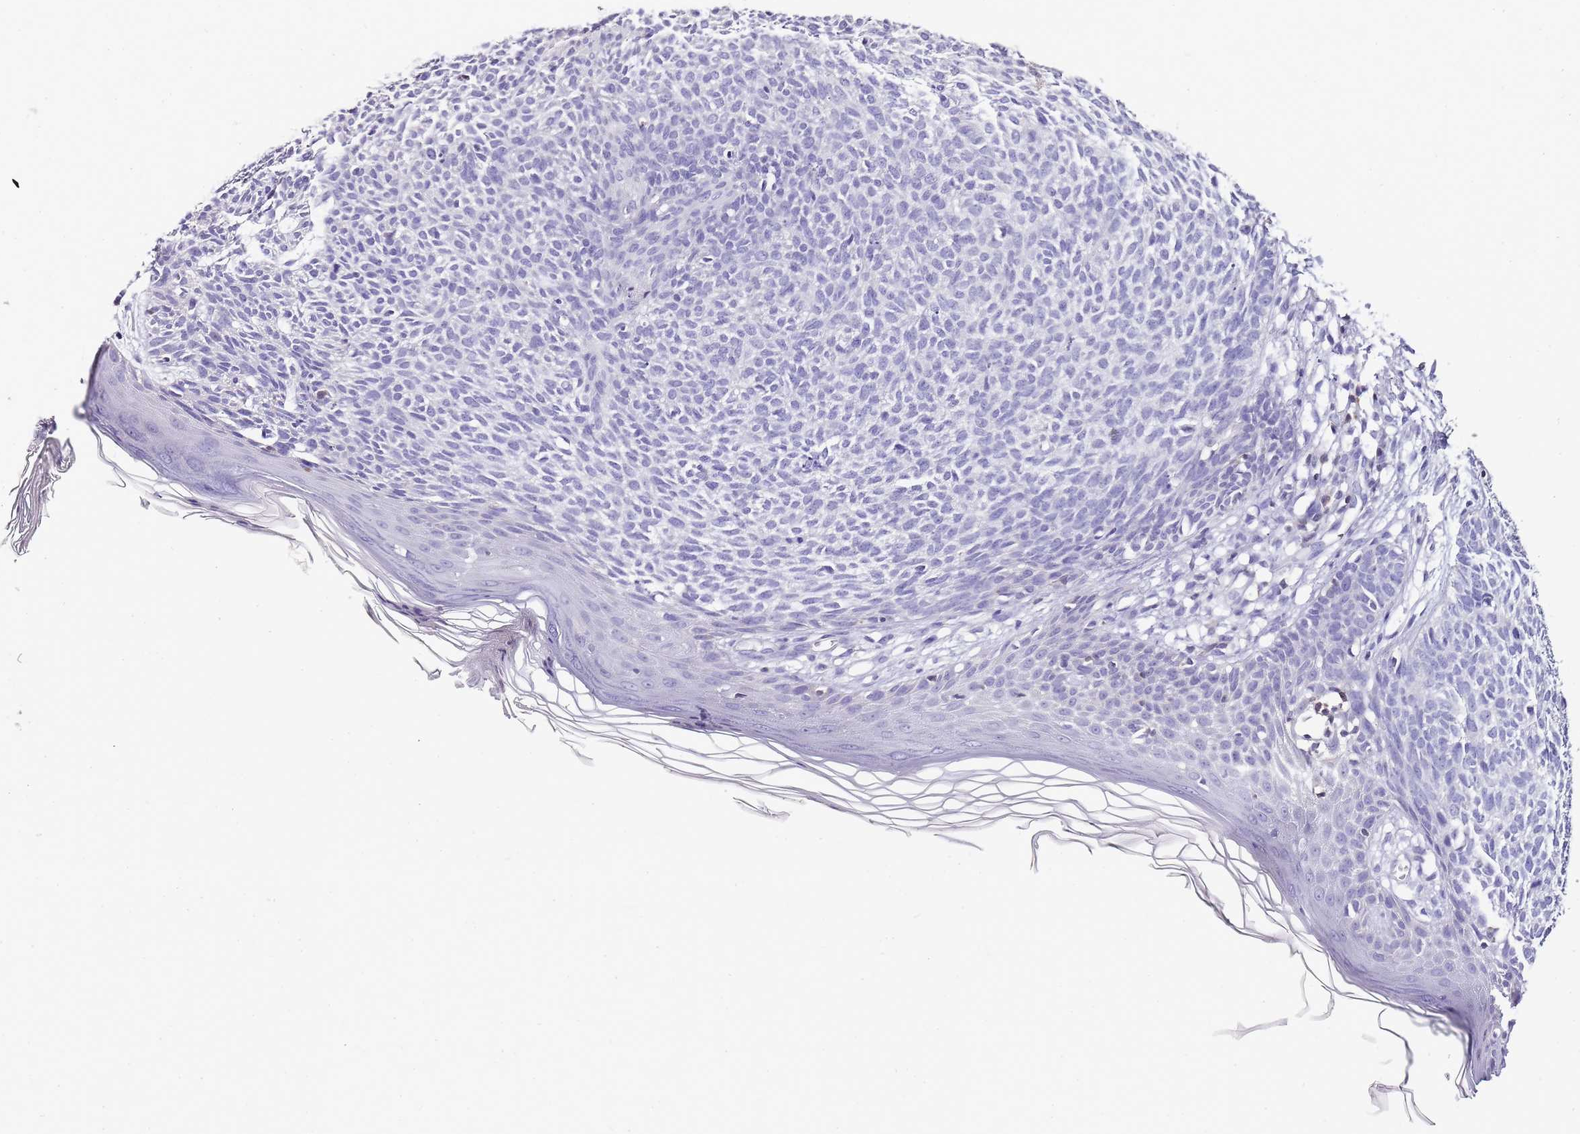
{"staining": {"intensity": "negative", "quantity": "none", "location": "none"}, "tissue": "skin cancer", "cell_type": "Tumor cells", "image_type": "cancer", "snomed": [{"axis": "morphology", "description": "Basal cell carcinoma"}, {"axis": "topography", "description": "Skin"}], "caption": "Immunohistochemical staining of skin cancer (basal cell carcinoma) shows no significant positivity in tumor cells. (Stains: DAB IHC with hematoxylin counter stain, Microscopy: brightfield microscopy at high magnification).", "gene": "ZBP1", "patient": {"sex": "female", "age": 66}}